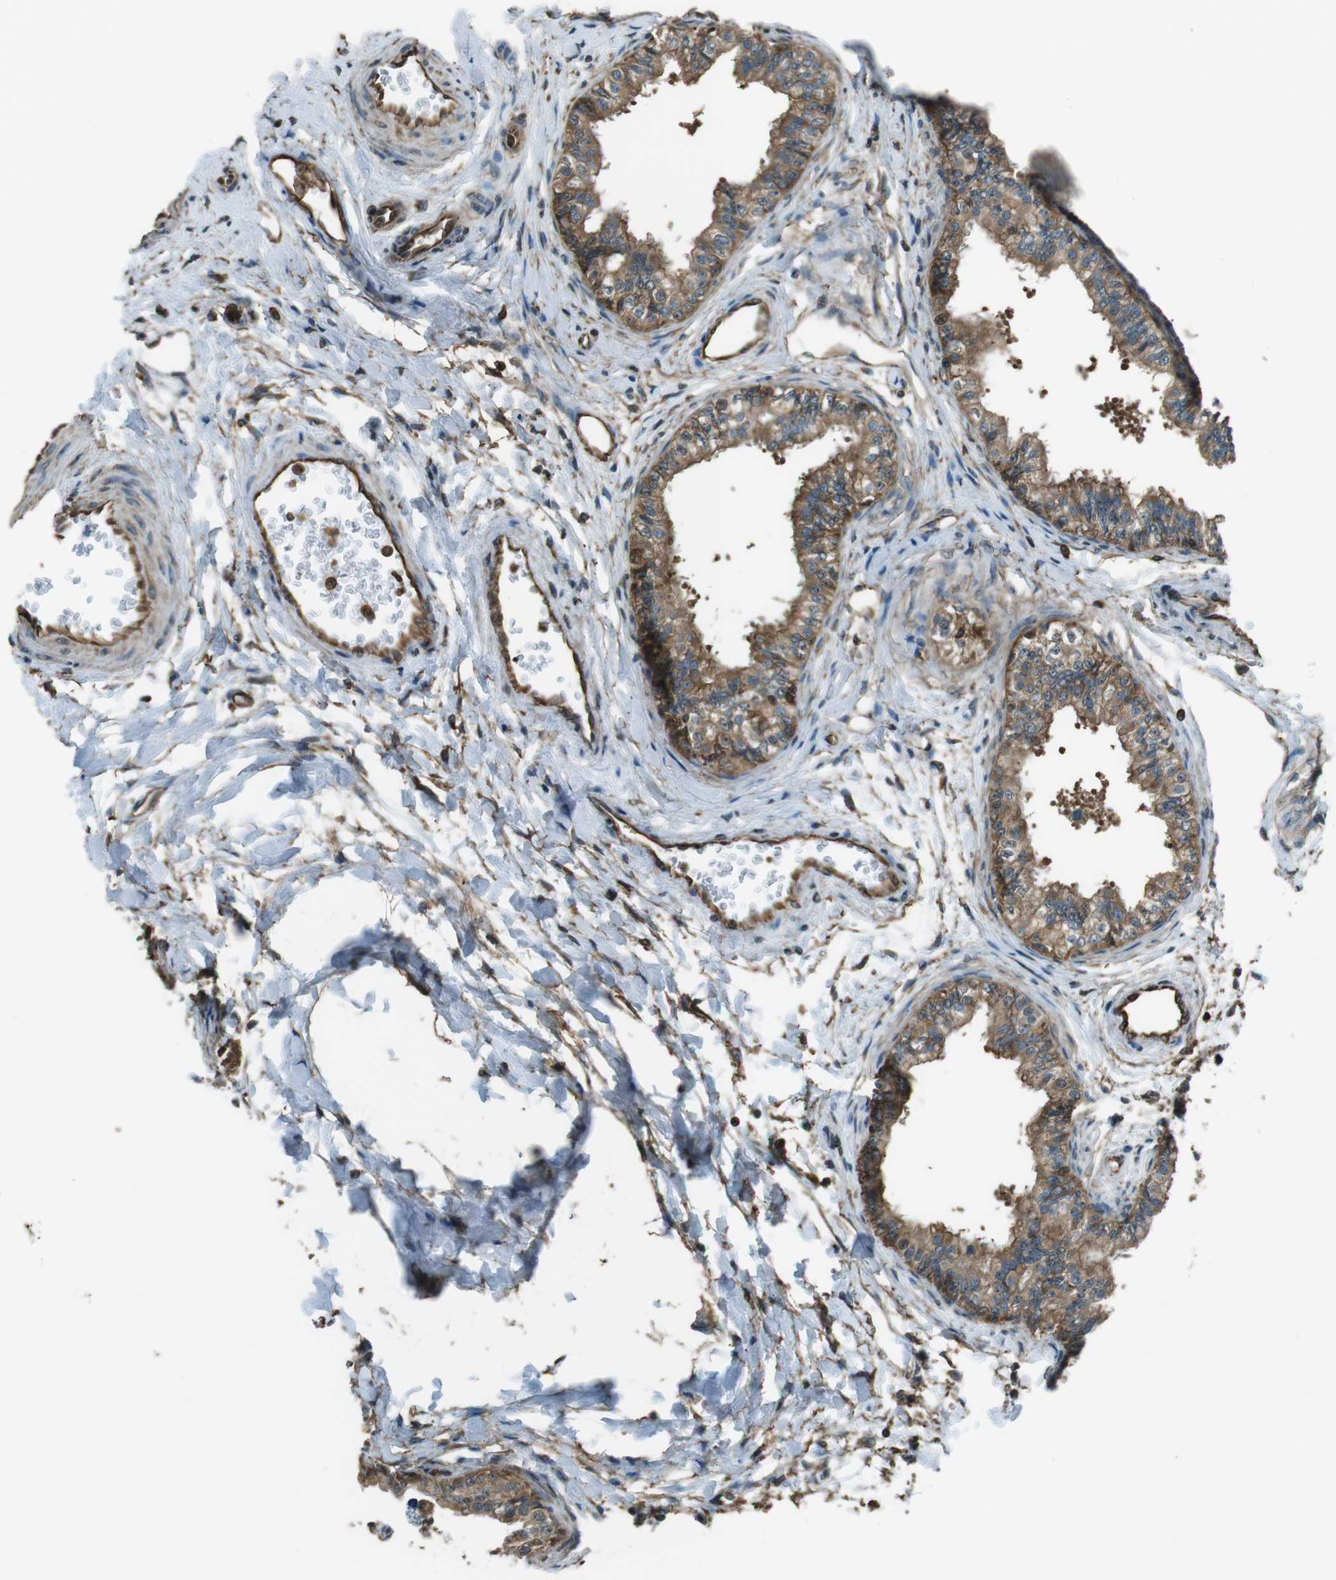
{"staining": {"intensity": "moderate", "quantity": ">75%", "location": "cytoplasmic/membranous"}, "tissue": "epididymis", "cell_type": "Glandular cells", "image_type": "normal", "snomed": [{"axis": "morphology", "description": "Normal tissue, NOS"}, {"axis": "morphology", "description": "Adenocarcinoma, metastatic, NOS"}, {"axis": "topography", "description": "Testis"}, {"axis": "topography", "description": "Epididymis"}], "caption": "Immunohistochemical staining of benign epididymis displays moderate cytoplasmic/membranous protein positivity in about >75% of glandular cells. Immunohistochemistry stains the protein in brown and the nuclei are stained blue.", "gene": "PA2G4", "patient": {"sex": "male", "age": 26}}